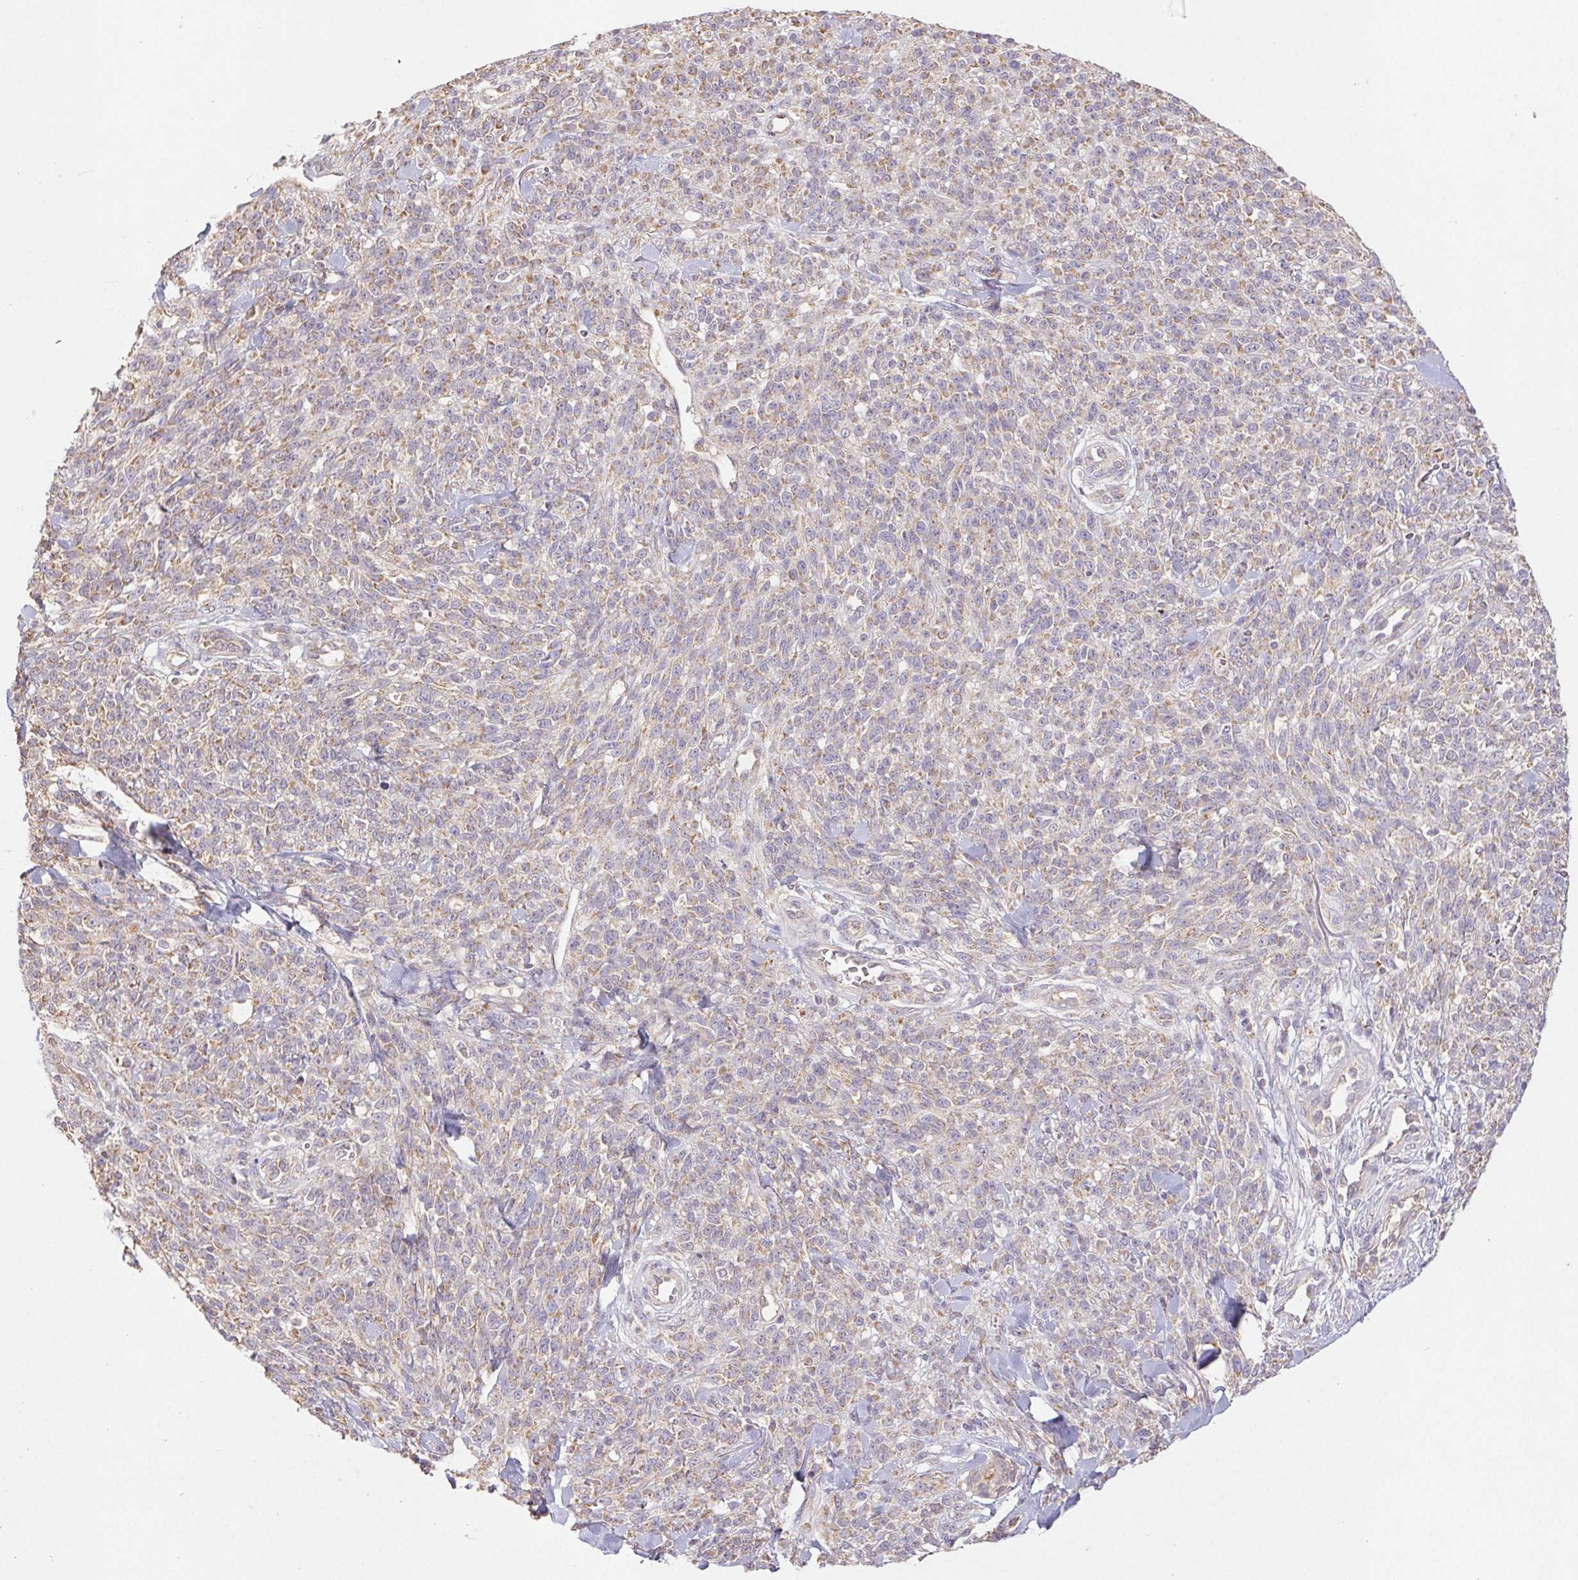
{"staining": {"intensity": "weak", "quantity": "25%-75%", "location": "cytoplasmic/membranous"}, "tissue": "melanoma", "cell_type": "Tumor cells", "image_type": "cancer", "snomed": [{"axis": "morphology", "description": "Malignant melanoma, NOS"}, {"axis": "topography", "description": "Skin"}, {"axis": "topography", "description": "Skin of trunk"}], "caption": "Malignant melanoma was stained to show a protein in brown. There is low levels of weak cytoplasmic/membranous staining in approximately 25%-75% of tumor cells.", "gene": "RAB11A", "patient": {"sex": "male", "age": 74}}